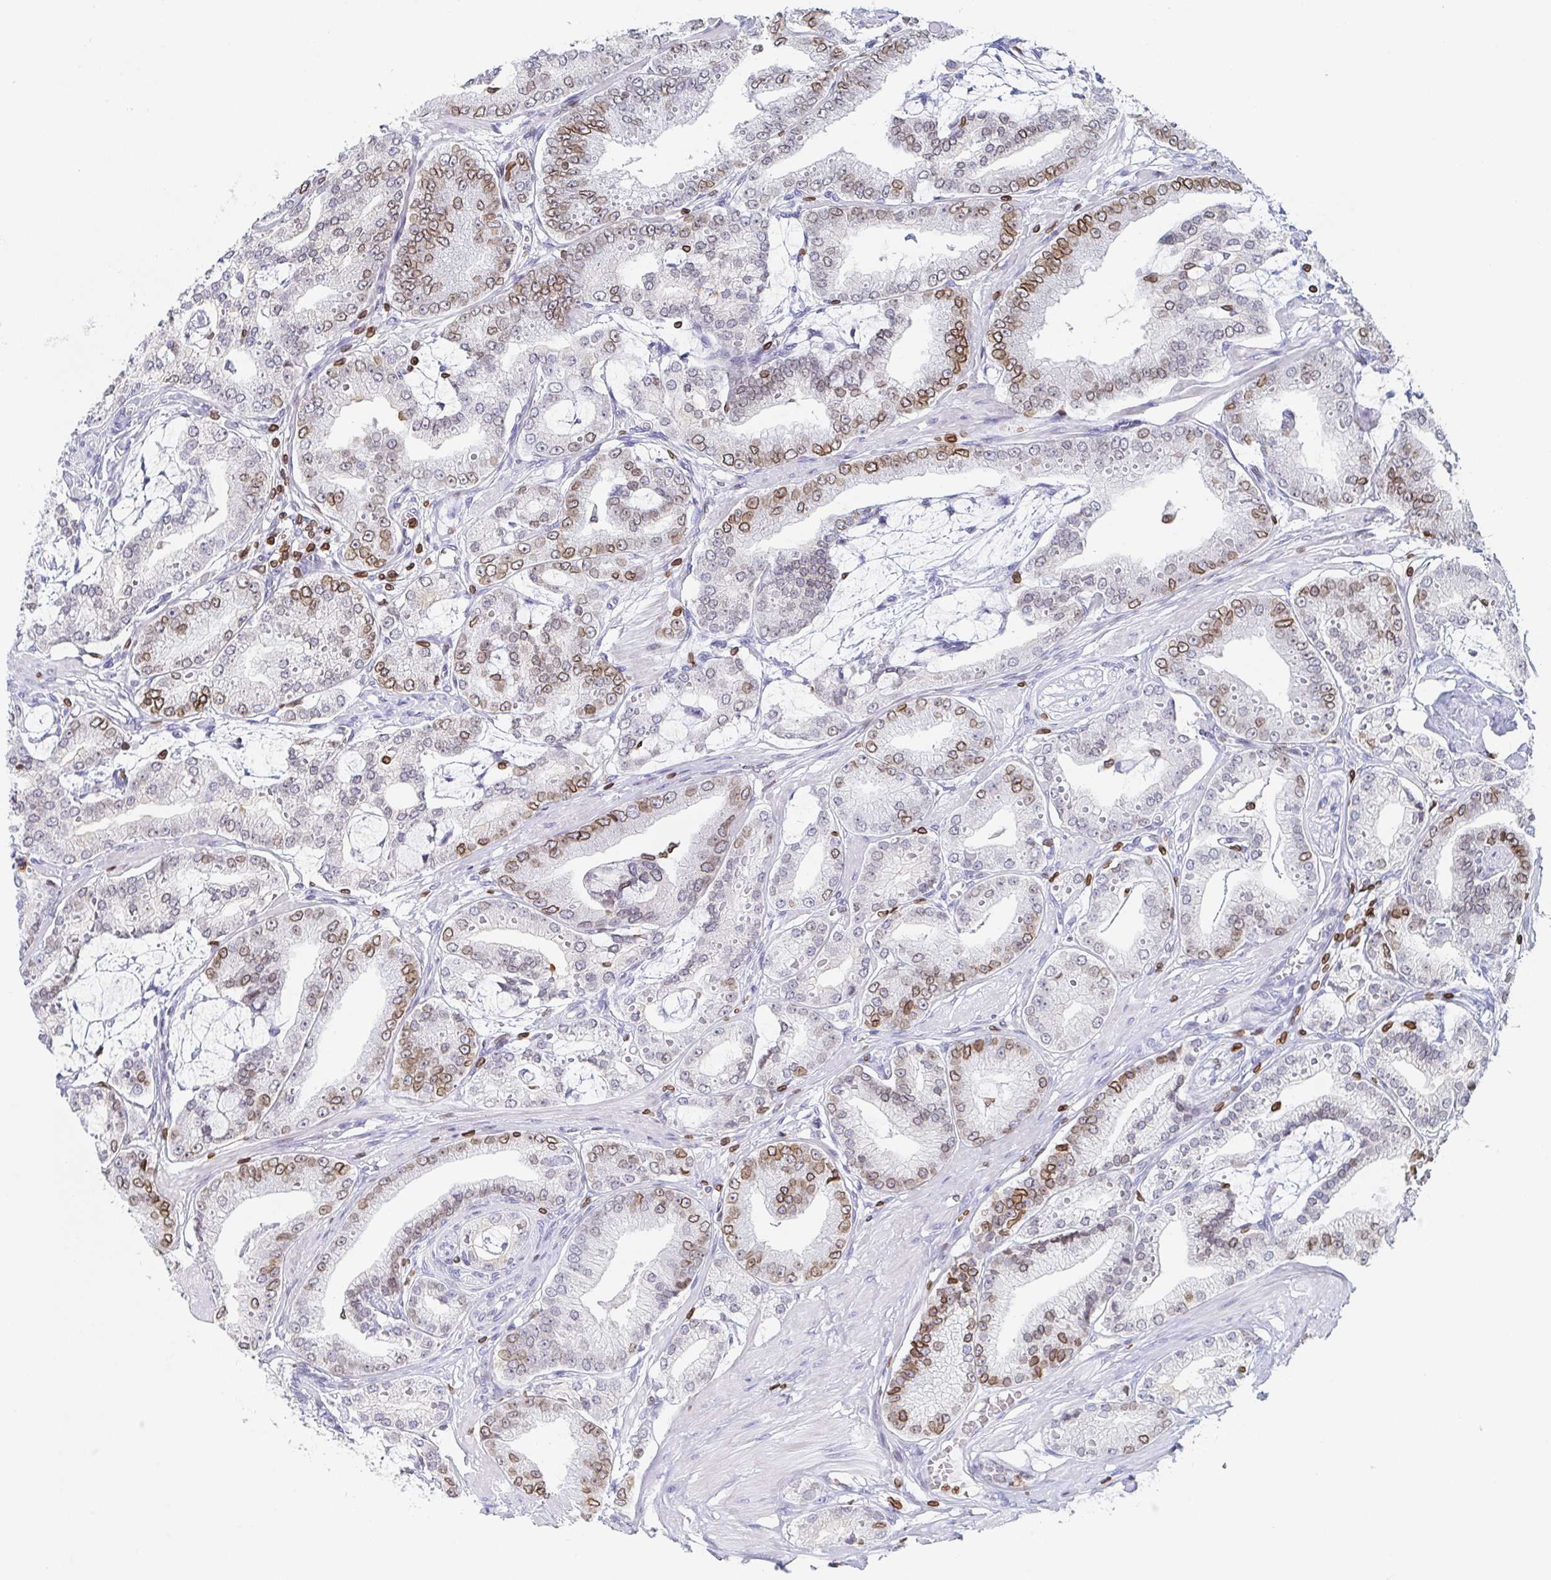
{"staining": {"intensity": "moderate", "quantity": "25%-75%", "location": "cytoplasmic/membranous,nuclear"}, "tissue": "prostate cancer", "cell_type": "Tumor cells", "image_type": "cancer", "snomed": [{"axis": "morphology", "description": "Adenocarcinoma, High grade"}, {"axis": "topography", "description": "Prostate"}], "caption": "This photomicrograph shows prostate high-grade adenocarcinoma stained with IHC to label a protein in brown. The cytoplasmic/membranous and nuclear of tumor cells show moderate positivity for the protein. Nuclei are counter-stained blue.", "gene": "BTBD7", "patient": {"sex": "male", "age": 71}}